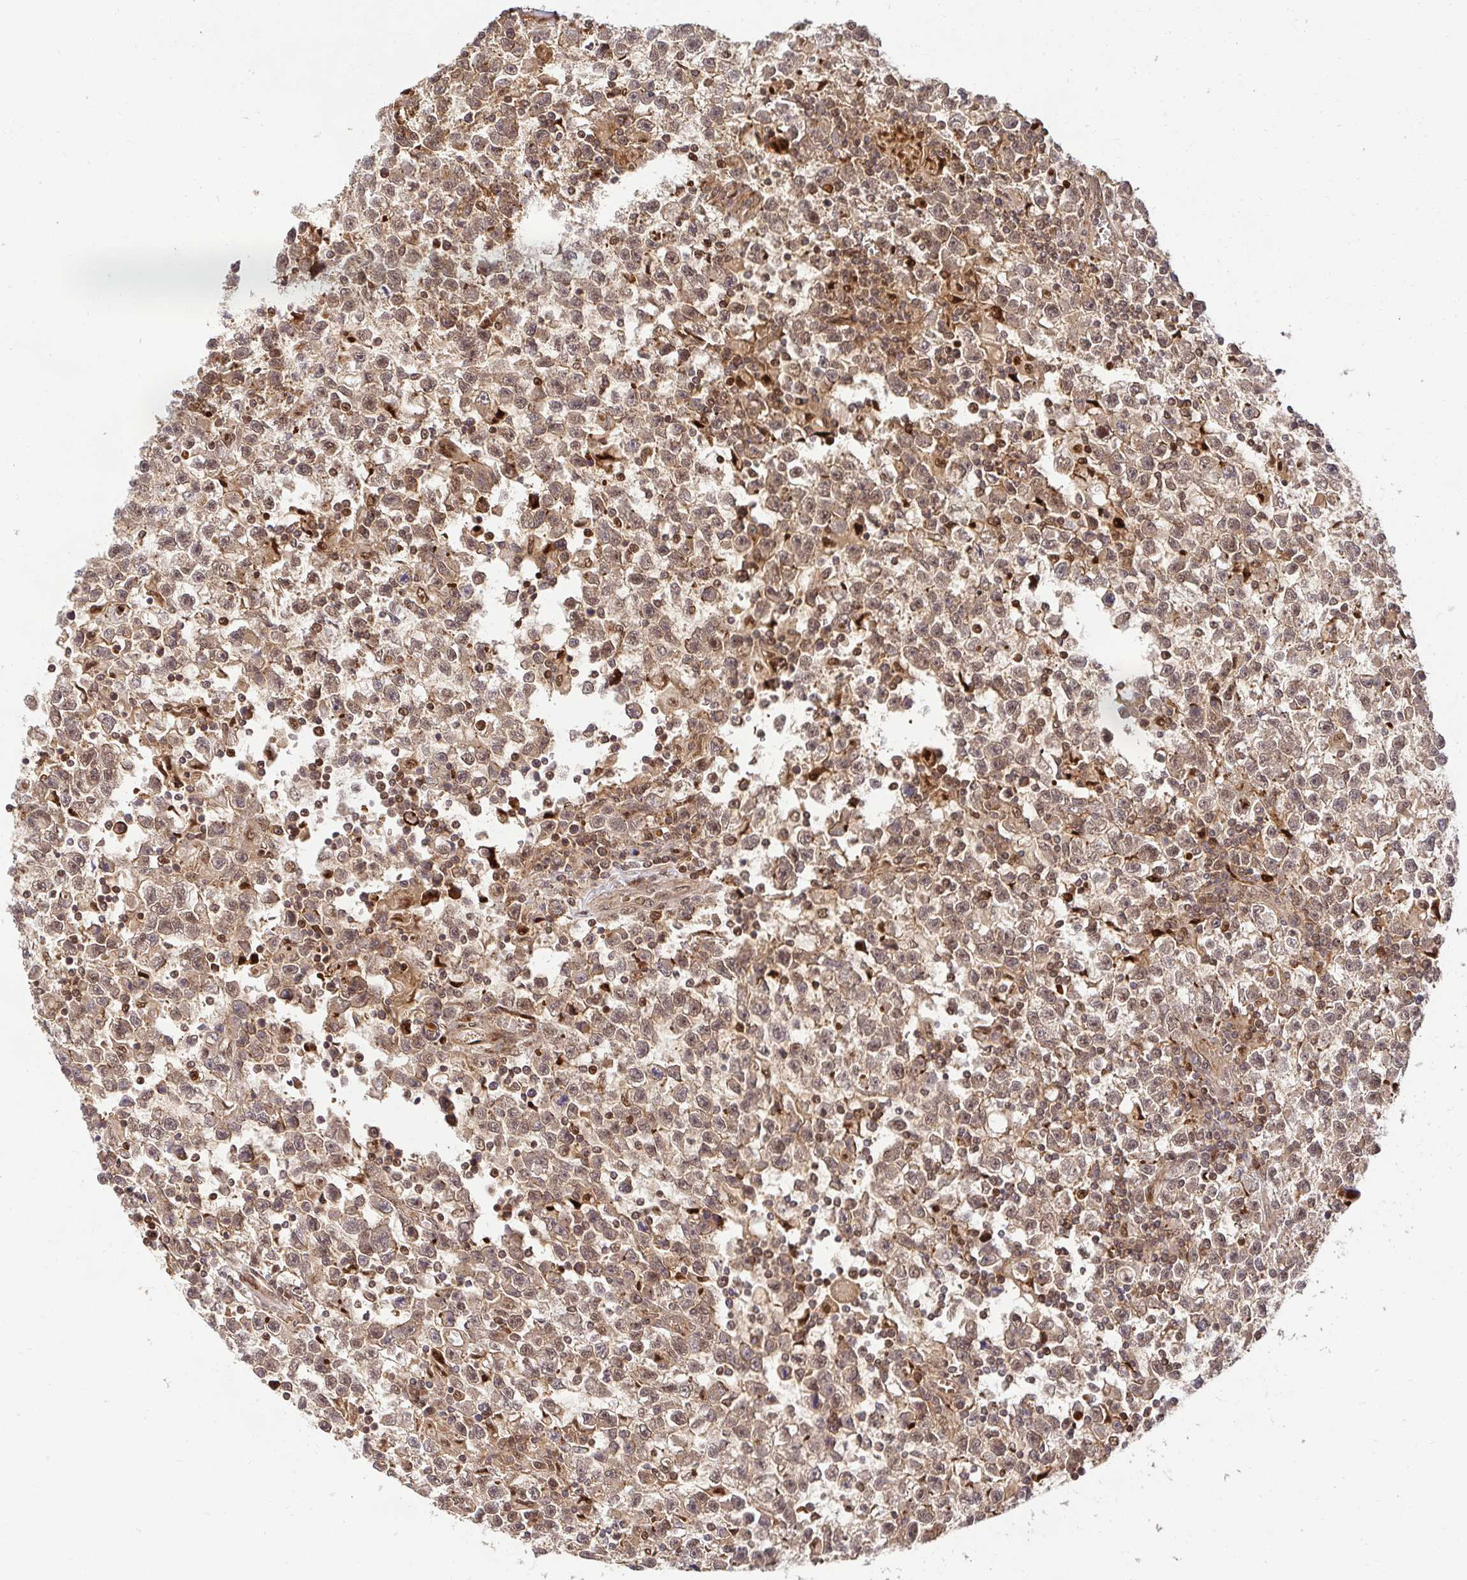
{"staining": {"intensity": "weak", "quantity": "<25%", "location": "nuclear"}, "tissue": "testis cancer", "cell_type": "Tumor cells", "image_type": "cancer", "snomed": [{"axis": "morphology", "description": "Seminoma, NOS"}, {"axis": "topography", "description": "Testis"}], "caption": "A micrograph of testis cancer stained for a protein reveals no brown staining in tumor cells.", "gene": "PSMA4", "patient": {"sex": "male", "age": 31}}